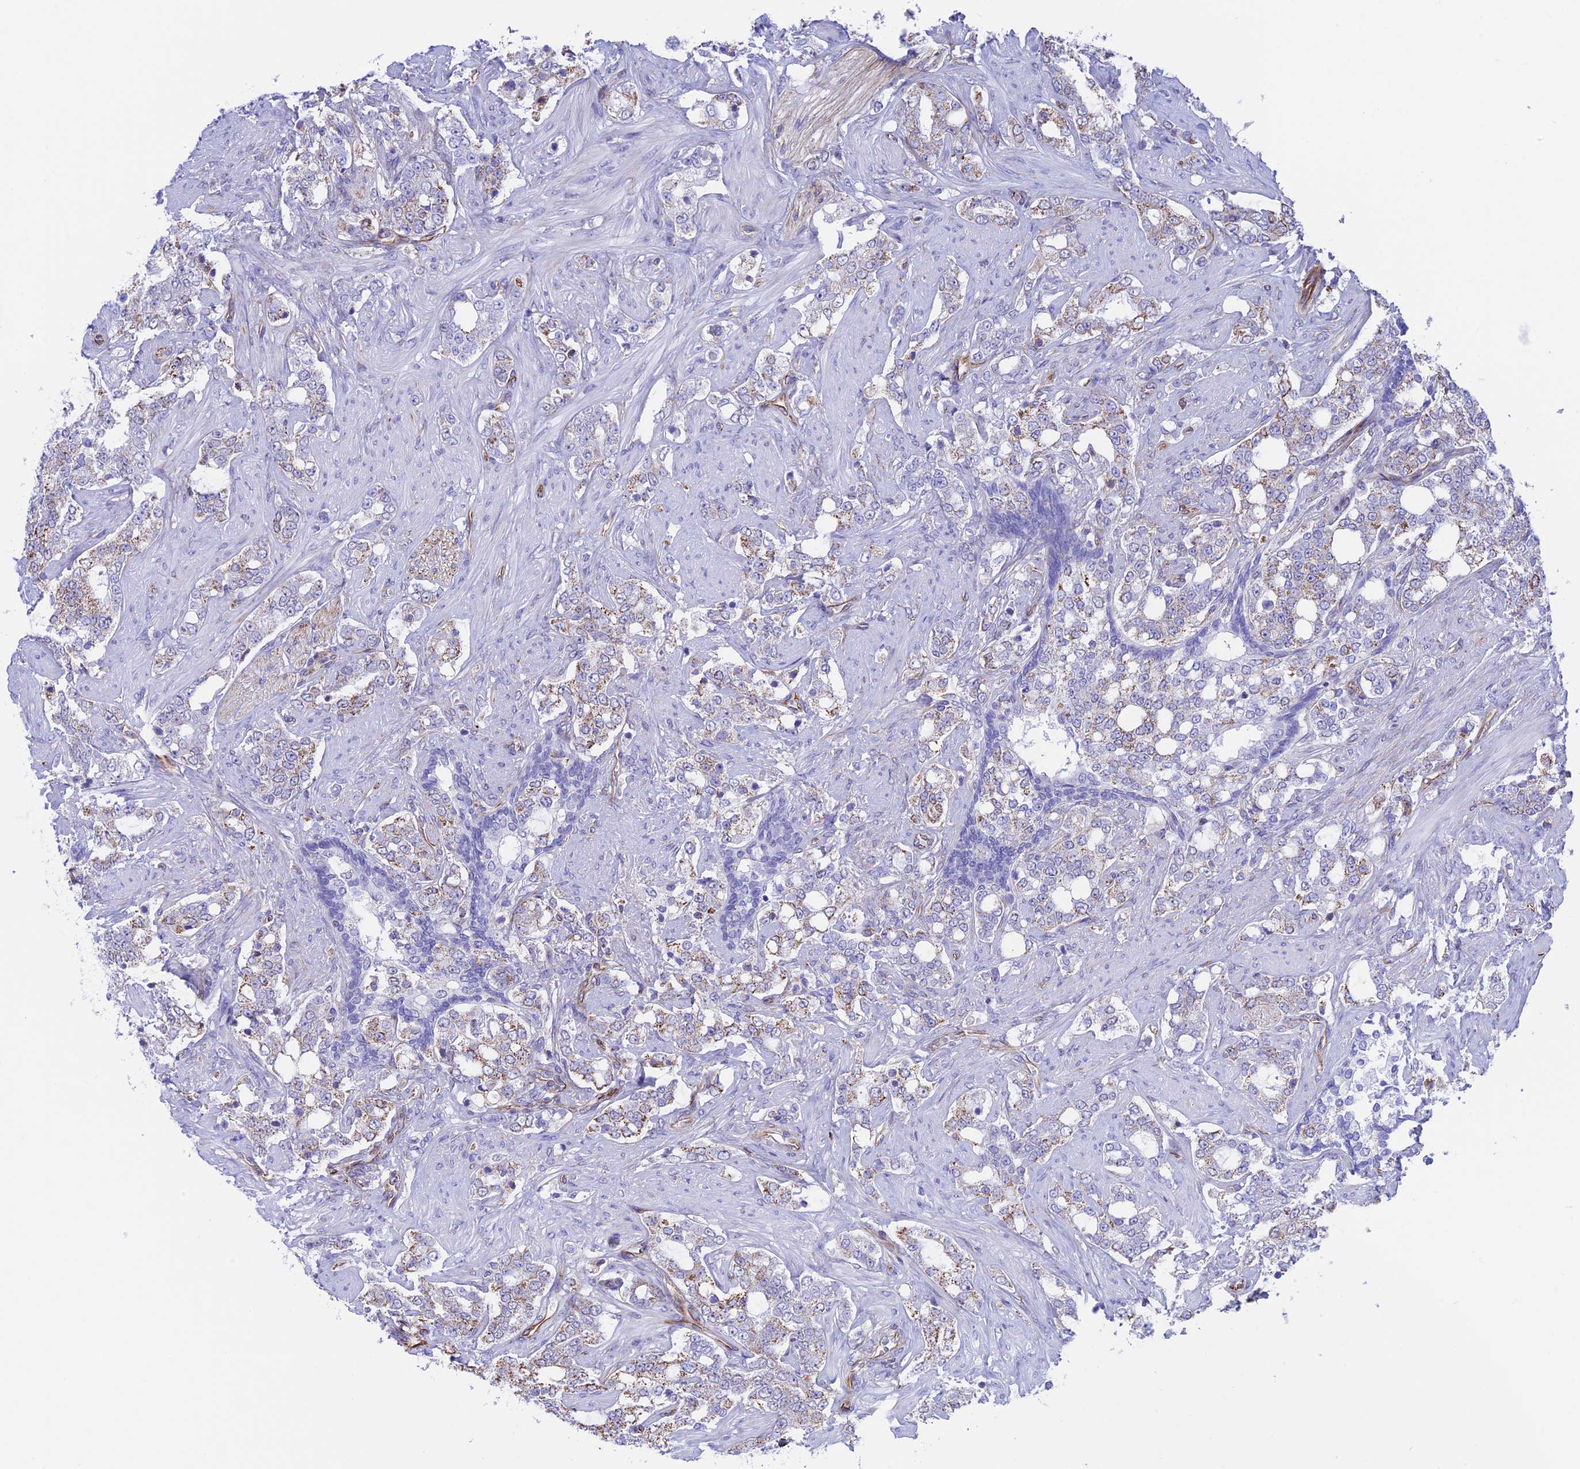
{"staining": {"intensity": "strong", "quantity": "<25%", "location": "cytoplasmic/membranous"}, "tissue": "prostate cancer", "cell_type": "Tumor cells", "image_type": "cancer", "snomed": [{"axis": "morphology", "description": "Adenocarcinoma, High grade"}, {"axis": "topography", "description": "Prostate"}], "caption": "High-power microscopy captured an immunohistochemistry (IHC) histopathology image of adenocarcinoma (high-grade) (prostate), revealing strong cytoplasmic/membranous staining in approximately <25% of tumor cells.", "gene": "ZNF652", "patient": {"sex": "male", "age": 64}}